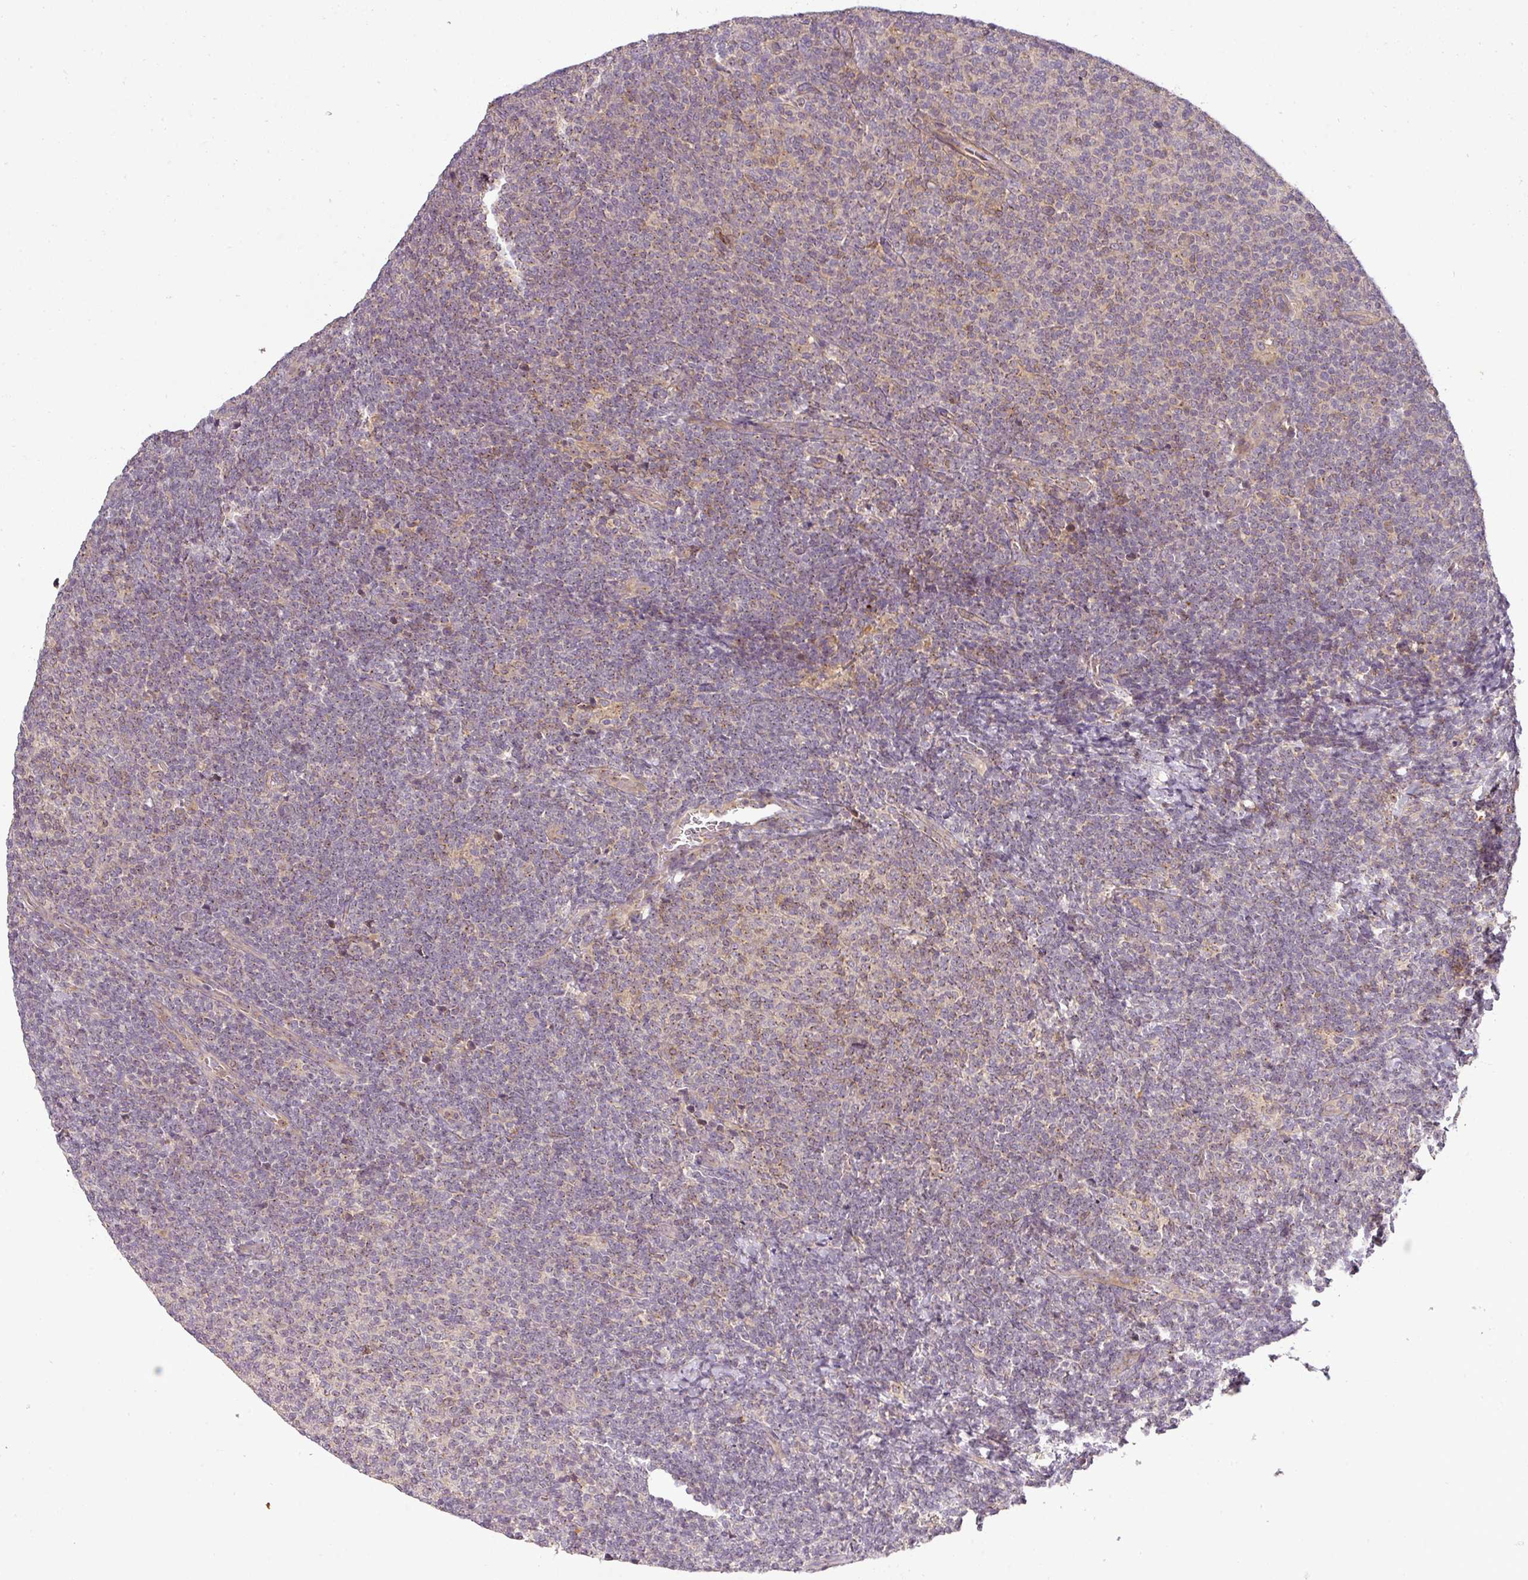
{"staining": {"intensity": "weak", "quantity": "<25%", "location": "cytoplasmic/membranous"}, "tissue": "lymphoma", "cell_type": "Tumor cells", "image_type": "cancer", "snomed": [{"axis": "morphology", "description": "Malignant lymphoma, non-Hodgkin's type, Low grade"}, {"axis": "topography", "description": "Lymph node"}], "caption": "The immunohistochemistry (IHC) photomicrograph has no significant staining in tumor cells of malignant lymphoma, non-Hodgkin's type (low-grade) tissue.", "gene": "NIN", "patient": {"sex": "male", "age": 66}}